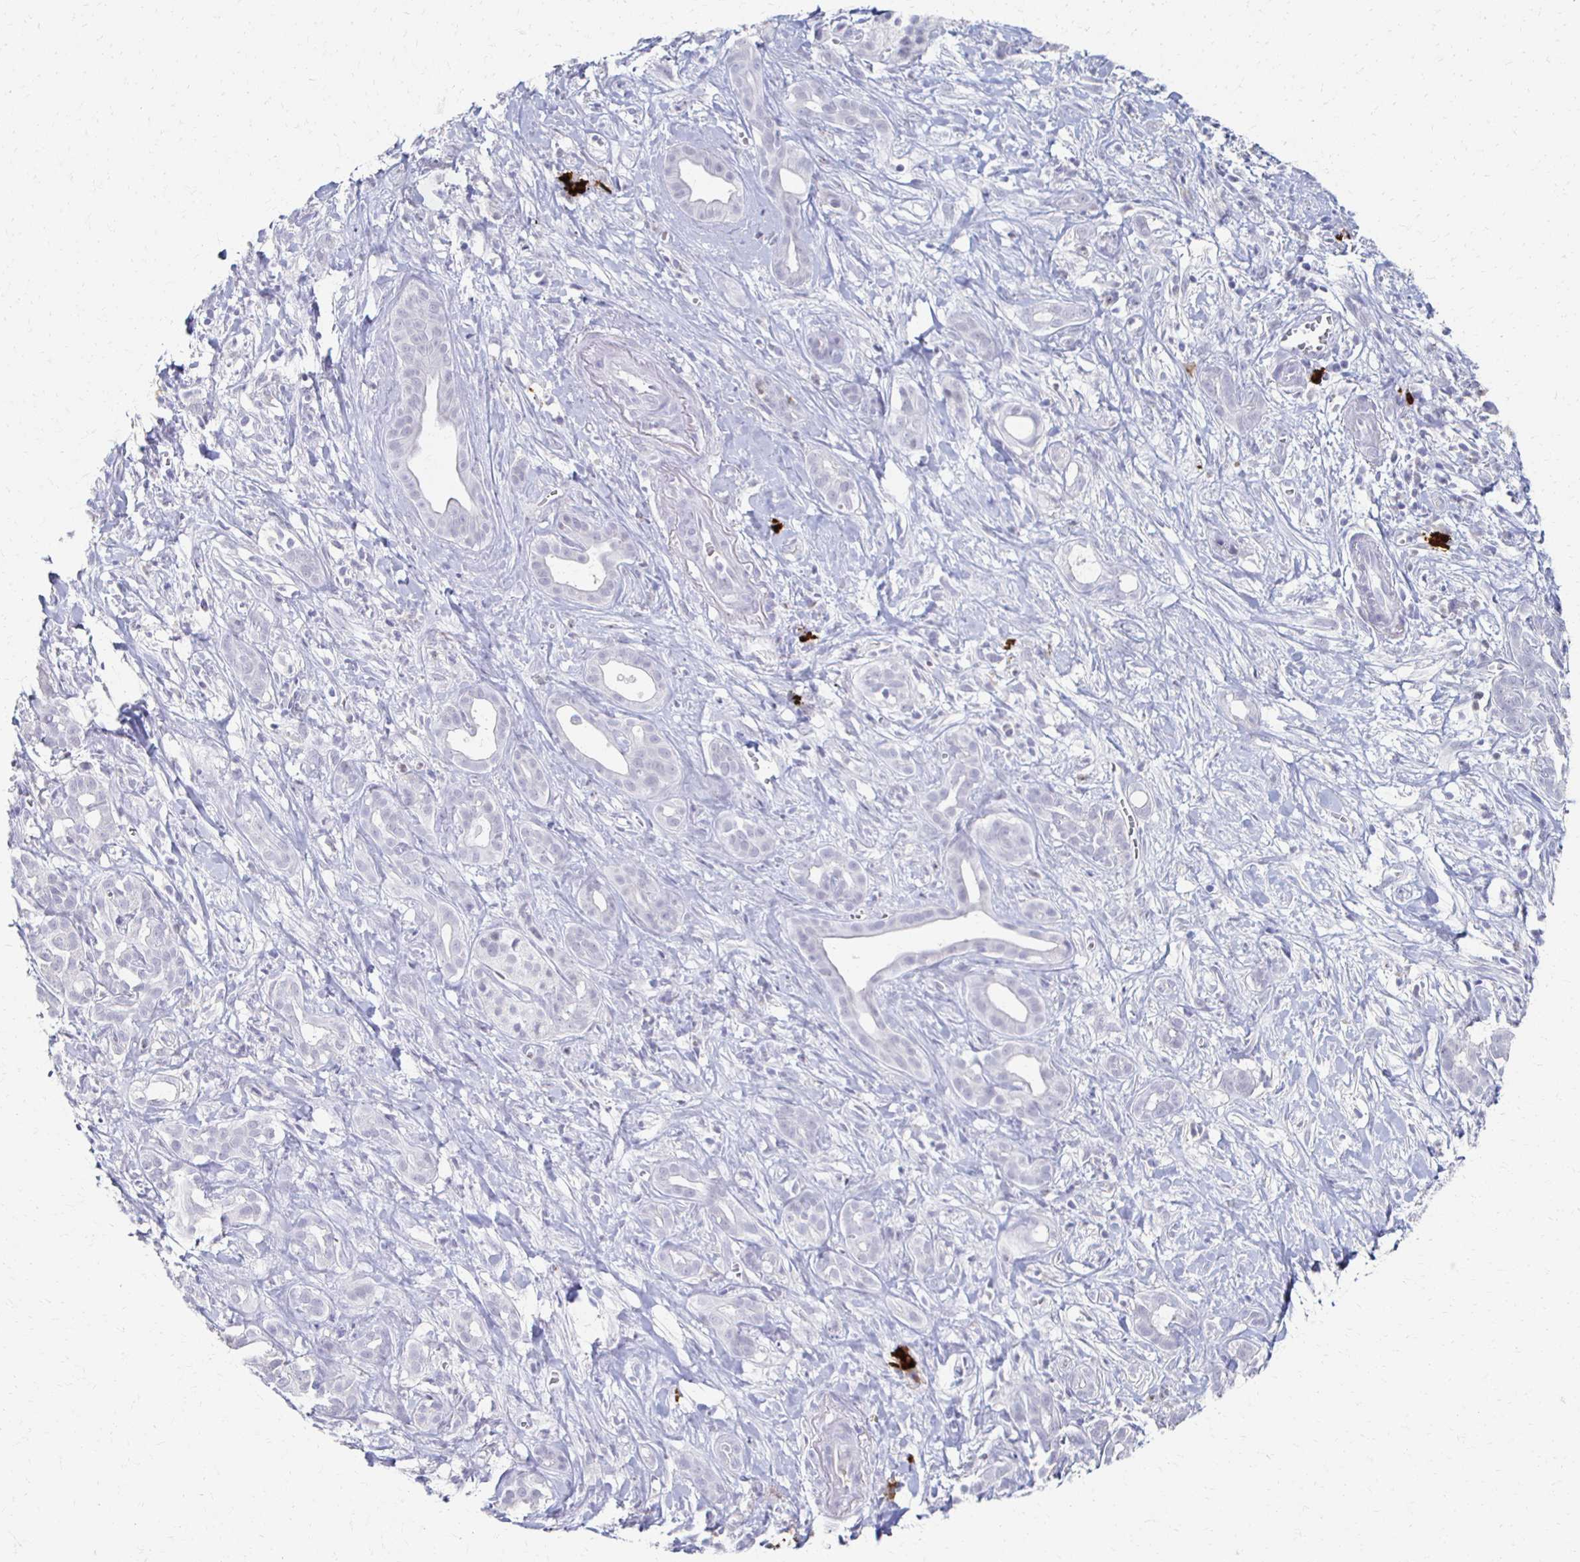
{"staining": {"intensity": "negative", "quantity": "none", "location": "none"}, "tissue": "pancreatic cancer", "cell_type": "Tumor cells", "image_type": "cancer", "snomed": [{"axis": "morphology", "description": "Adenocarcinoma, NOS"}, {"axis": "topography", "description": "Pancreas"}], "caption": "High magnification brightfield microscopy of pancreatic adenocarcinoma stained with DAB (3,3'-diaminobenzidine) (brown) and counterstained with hematoxylin (blue): tumor cells show no significant positivity.", "gene": "CXCR2", "patient": {"sex": "male", "age": 61}}